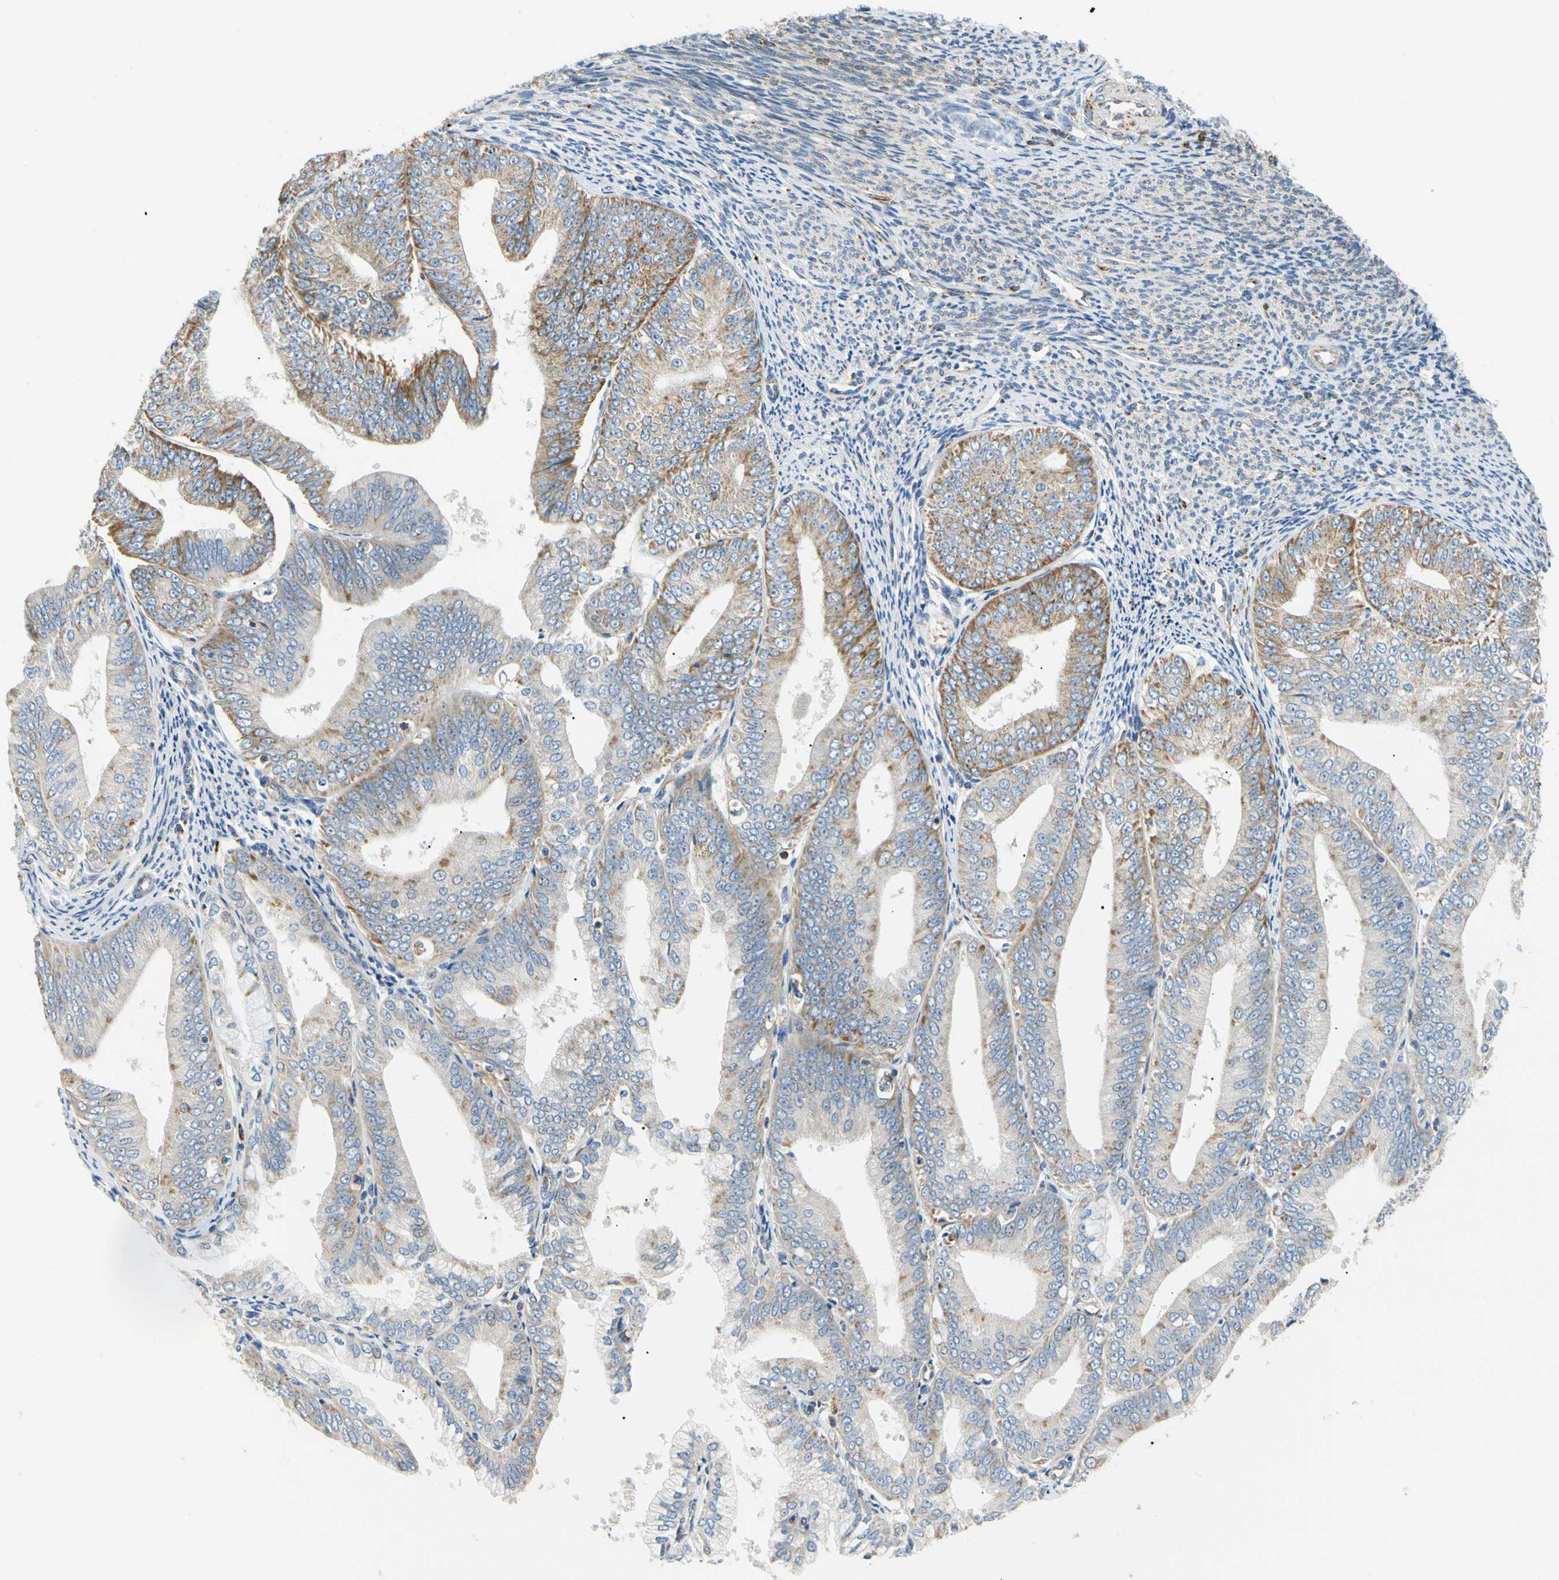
{"staining": {"intensity": "moderate", "quantity": ">75%", "location": "cytoplasmic/membranous"}, "tissue": "endometrial cancer", "cell_type": "Tumor cells", "image_type": "cancer", "snomed": [{"axis": "morphology", "description": "Adenocarcinoma, NOS"}, {"axis": "topography", "description": "Endometrium"}], "caption": "A brown stain highlights moderate cytoplasmic/membranous positivity of a protein in human adenocarcinoma (endometrial) tumor cells.", "gene": "ACAT1", "patient": {"sex": "female", "age": 63}}